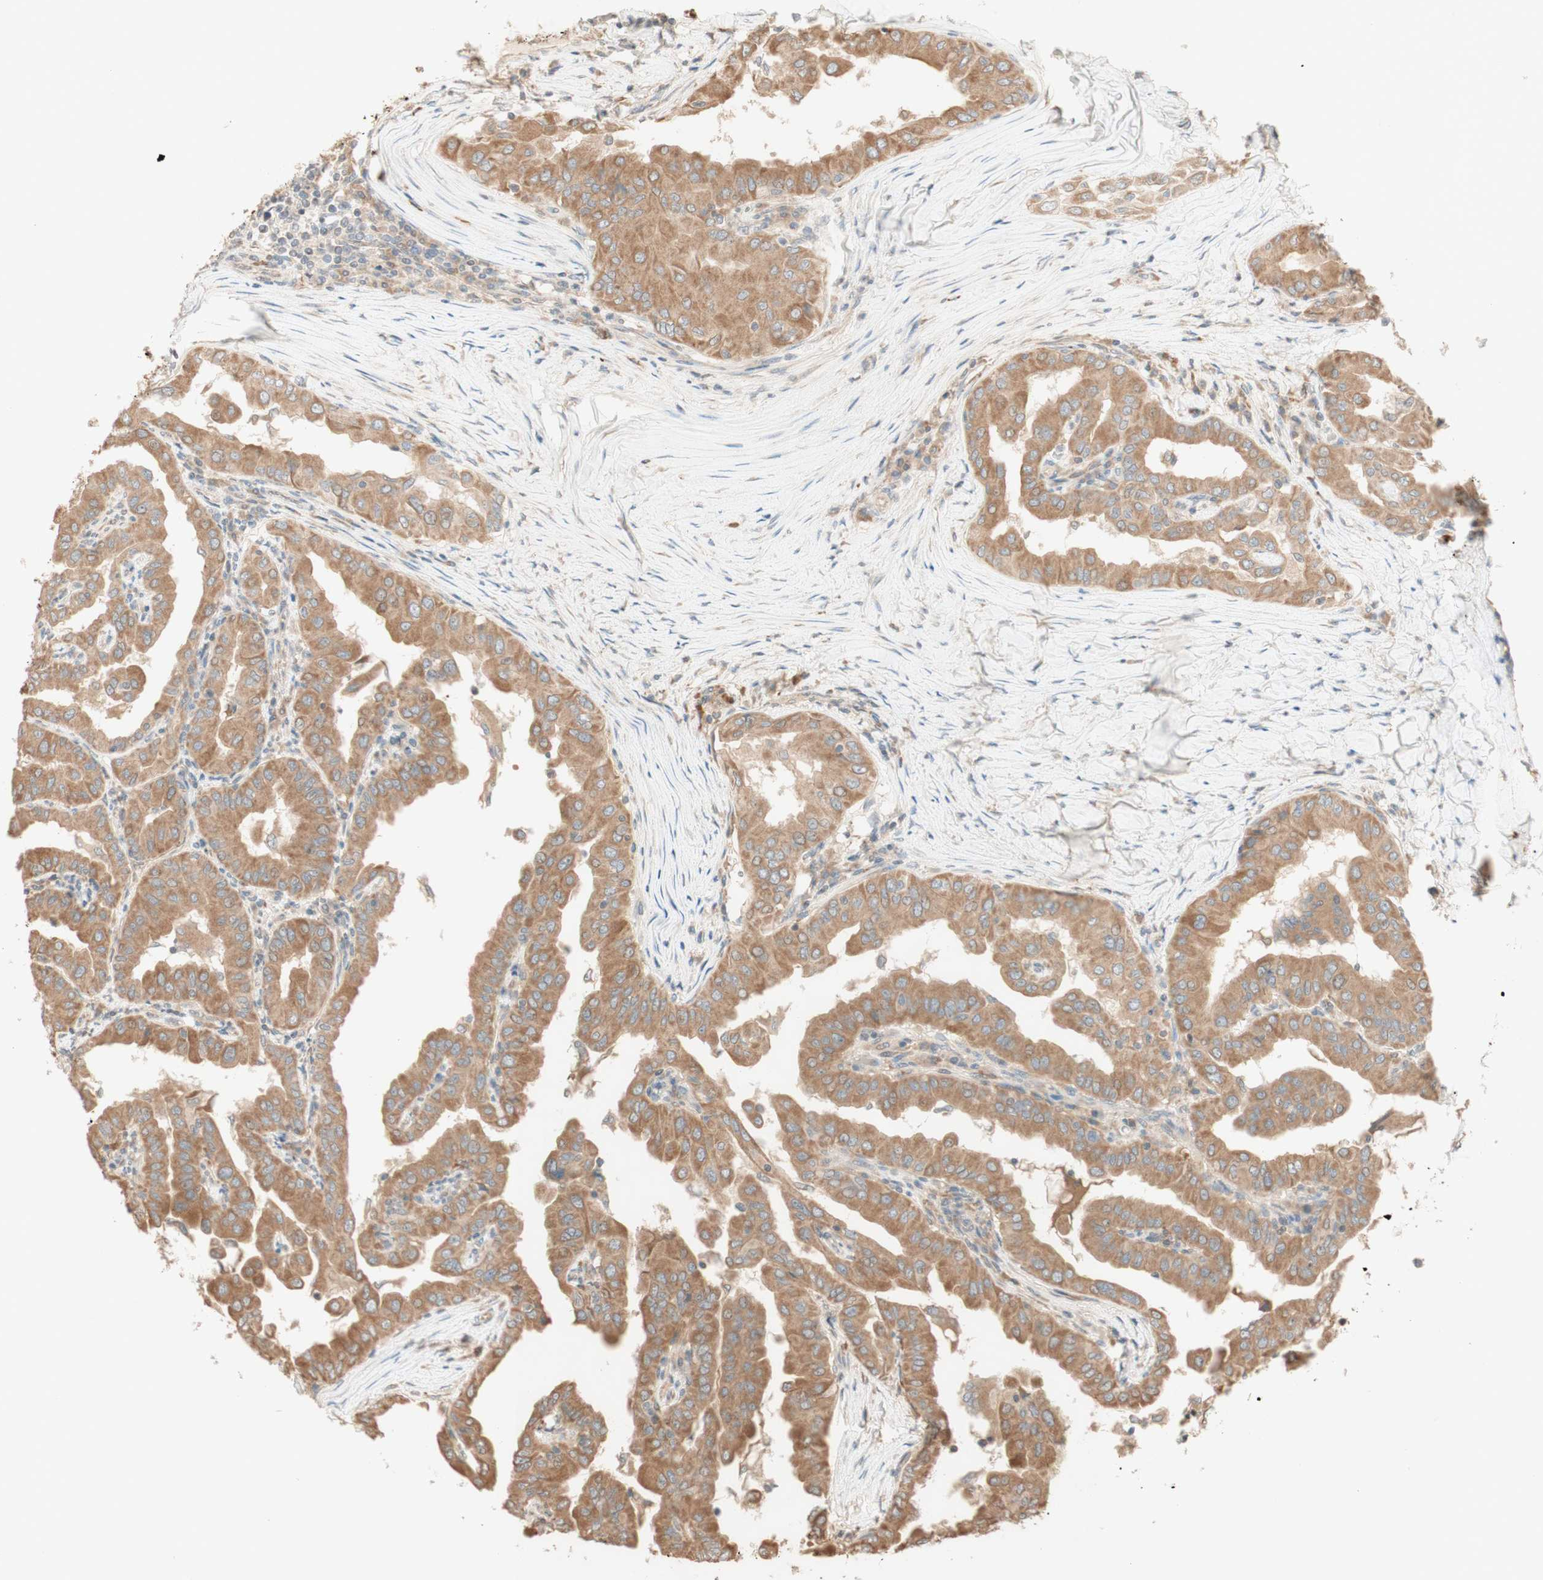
{"staining": {"intensity": "moderate", "quantity": ">75%", "location": "cytoplasmic/membranous"}, "tissue": "thyroid cancer", "cell_type": "Tumor cells", "image_type": "cancer", "snomed": [{"axis": "morphology", "description": "Papillary adenocarcinoma, NOS"}, {"axis": "topography", "description": "Thyroid gland"}], "caption": "High-power microscopy captured an immunohistochemistry histopathology image of papillary adenocarcinoma (thyroid), revealing moderate cytoplasmic/membranous staining in approximately >75% of tumor cells.", "gene": "CLCN2", "patient": {"sex": "male", "age": 33}}